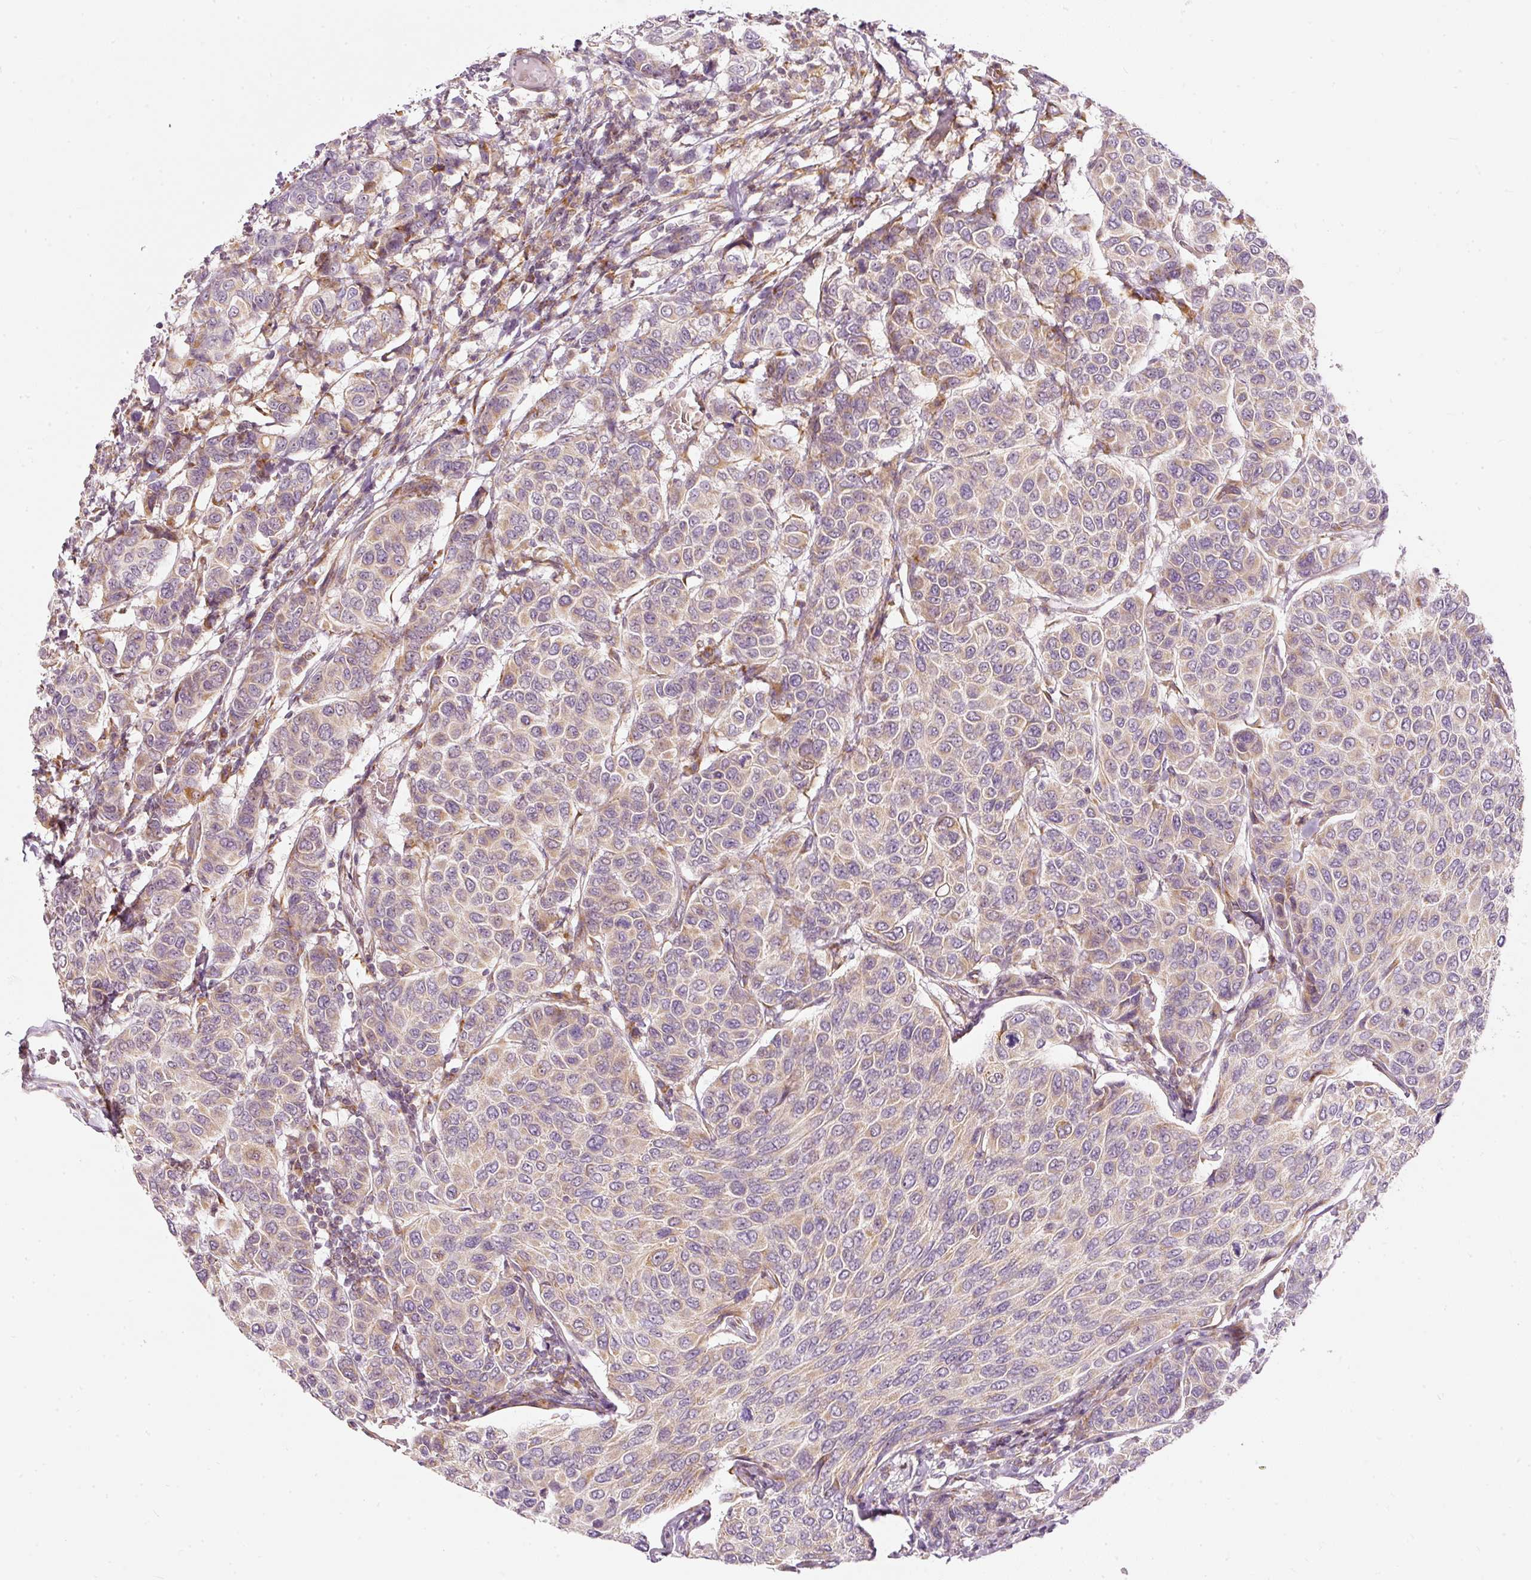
{"staining": {"intensity": "weak", "quantity": "25%-75%", "location": "cytoplasmic/membranous"}, "tissue": "breast cancer", "cell_type": "Tumor cells", "image_type": "cancer", "snomed": [{"axis": "morphology", "description": "Duct carcinoma"}, {"axis": "topography", "description": "Breast"}], "caption": "Weak cytoplasmic/membranous staining for a protein is identified in about 25%-75% of tumor cells of breast cancer using immunohistochemistry.", "gene": "SNAPC5", "patient": {"sex": "female", "age": 55}}